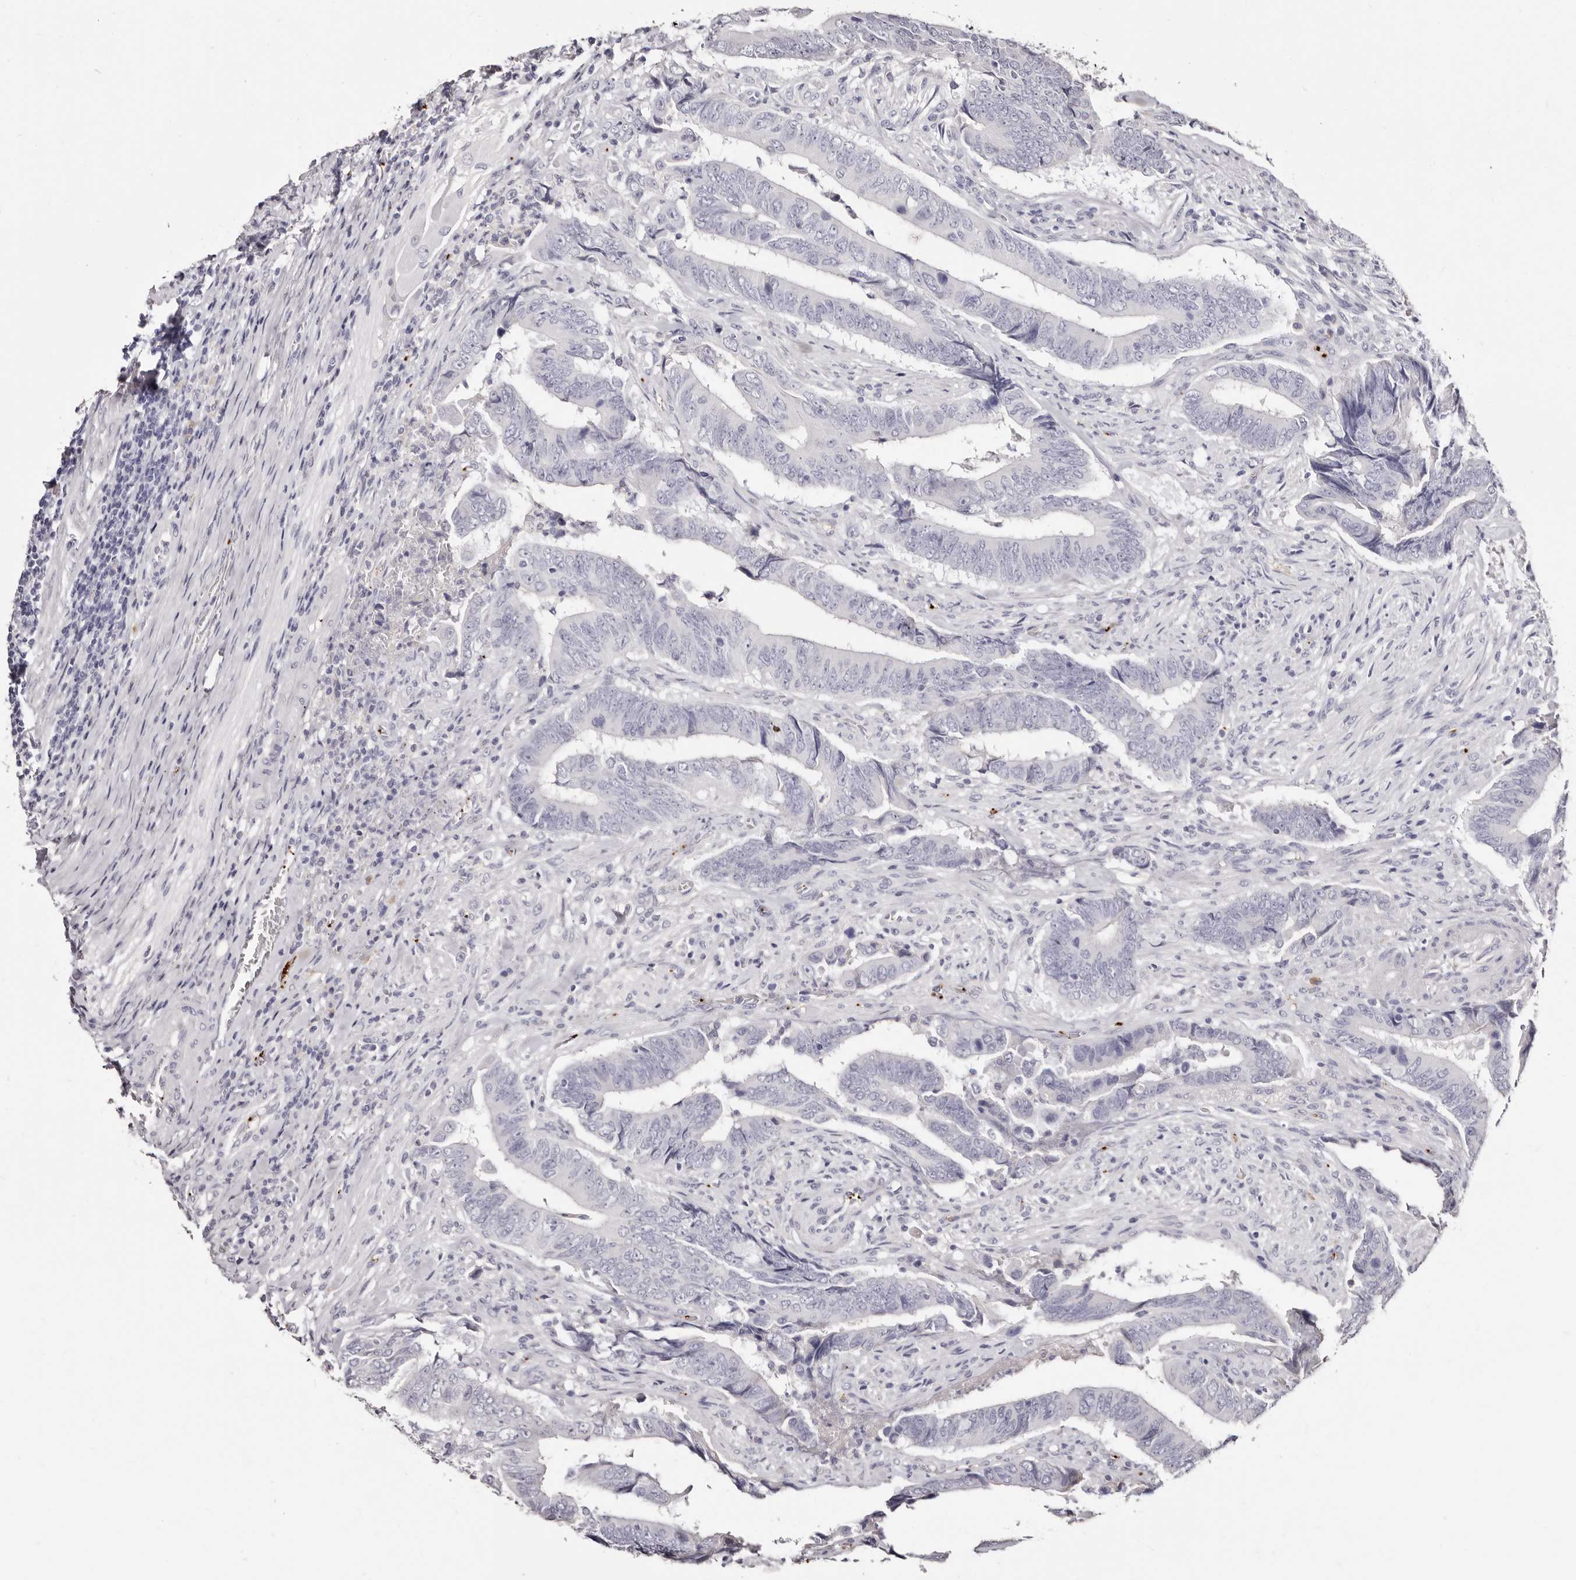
{"staining": {"intensity": "negative", "quantity": "none", "location": "none"}, "tissue": "colorectal cancer", "cell_type": "Tumor cells", "image_type": "cancer", "snomed": [{"axis": "morphology", "description": "Normal tissue, NOS"}, {"axis": "morphology", "description": "Adenocarcinoma, NOS"}, {"axis": "topography", "description": "Colon"}], "caption": "This photomicrograph is of colorectal adenocarcinoma stained with immunohistochemistry (IHC) to label a protein in brown with the nuclei are counter-stained blue. There is no positivity in tumor cells.", "gene": "PF4", "patient": {"sex": "male", "age": 56}}